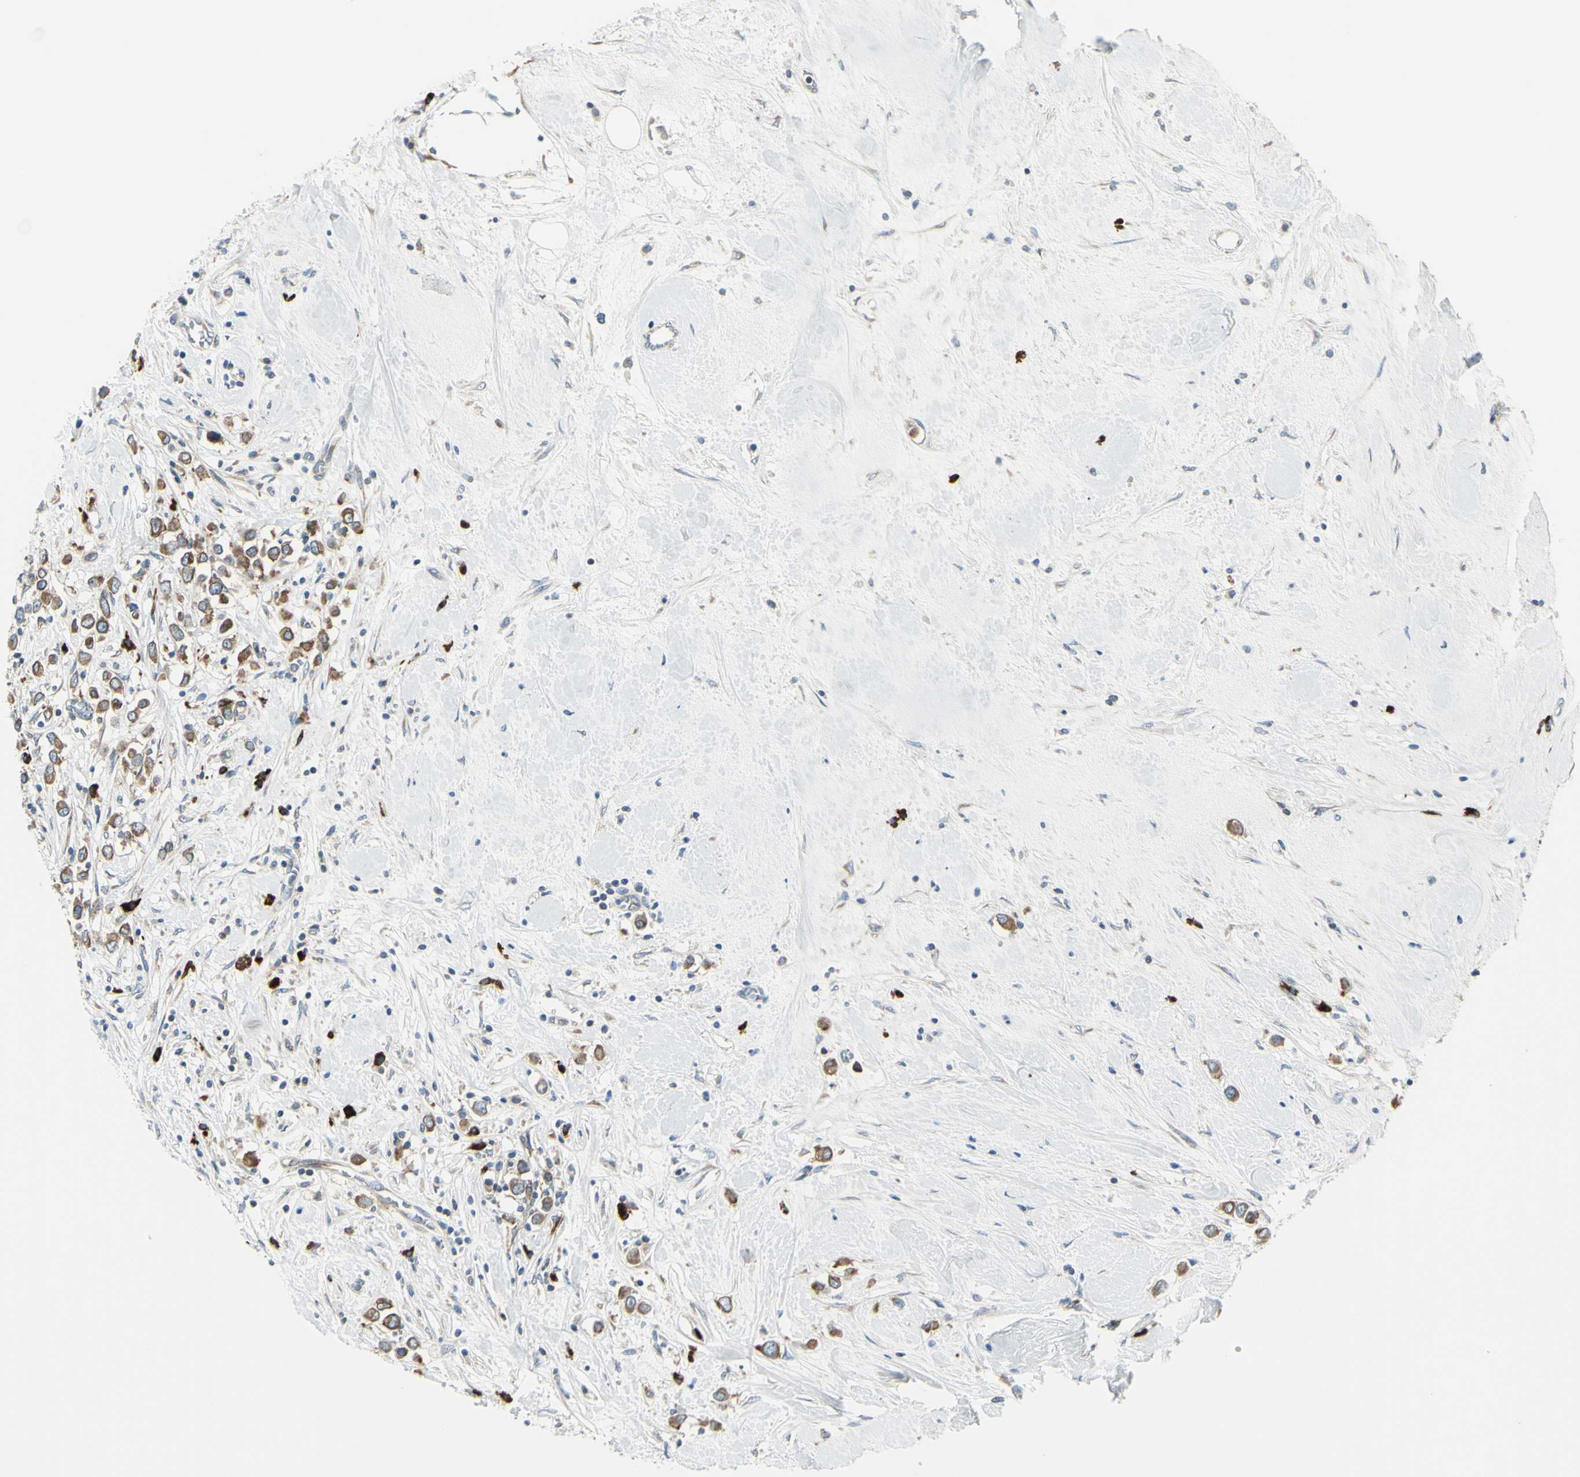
{"staining": {"intensity": "moderate", "quantity": ">75%", "location": "cytoplasmic/membranous"}, "tissue": "breast cancer", "cell_type": "Tumor cells", "image_type": "cancer", "snomed": [{"axis": "morphology", "description": "Duct carcinoma"}, {"axis": "topography", "description": "Breast"}], "caption": "The histopathology image displays staining of breast intraductal carcinoma, revealing moderate cytoplasmic/membranous protein staining (brown color) within tumor cells.", "gene": "SELENOS", "patient": {"sex": "female", "age": 61}}